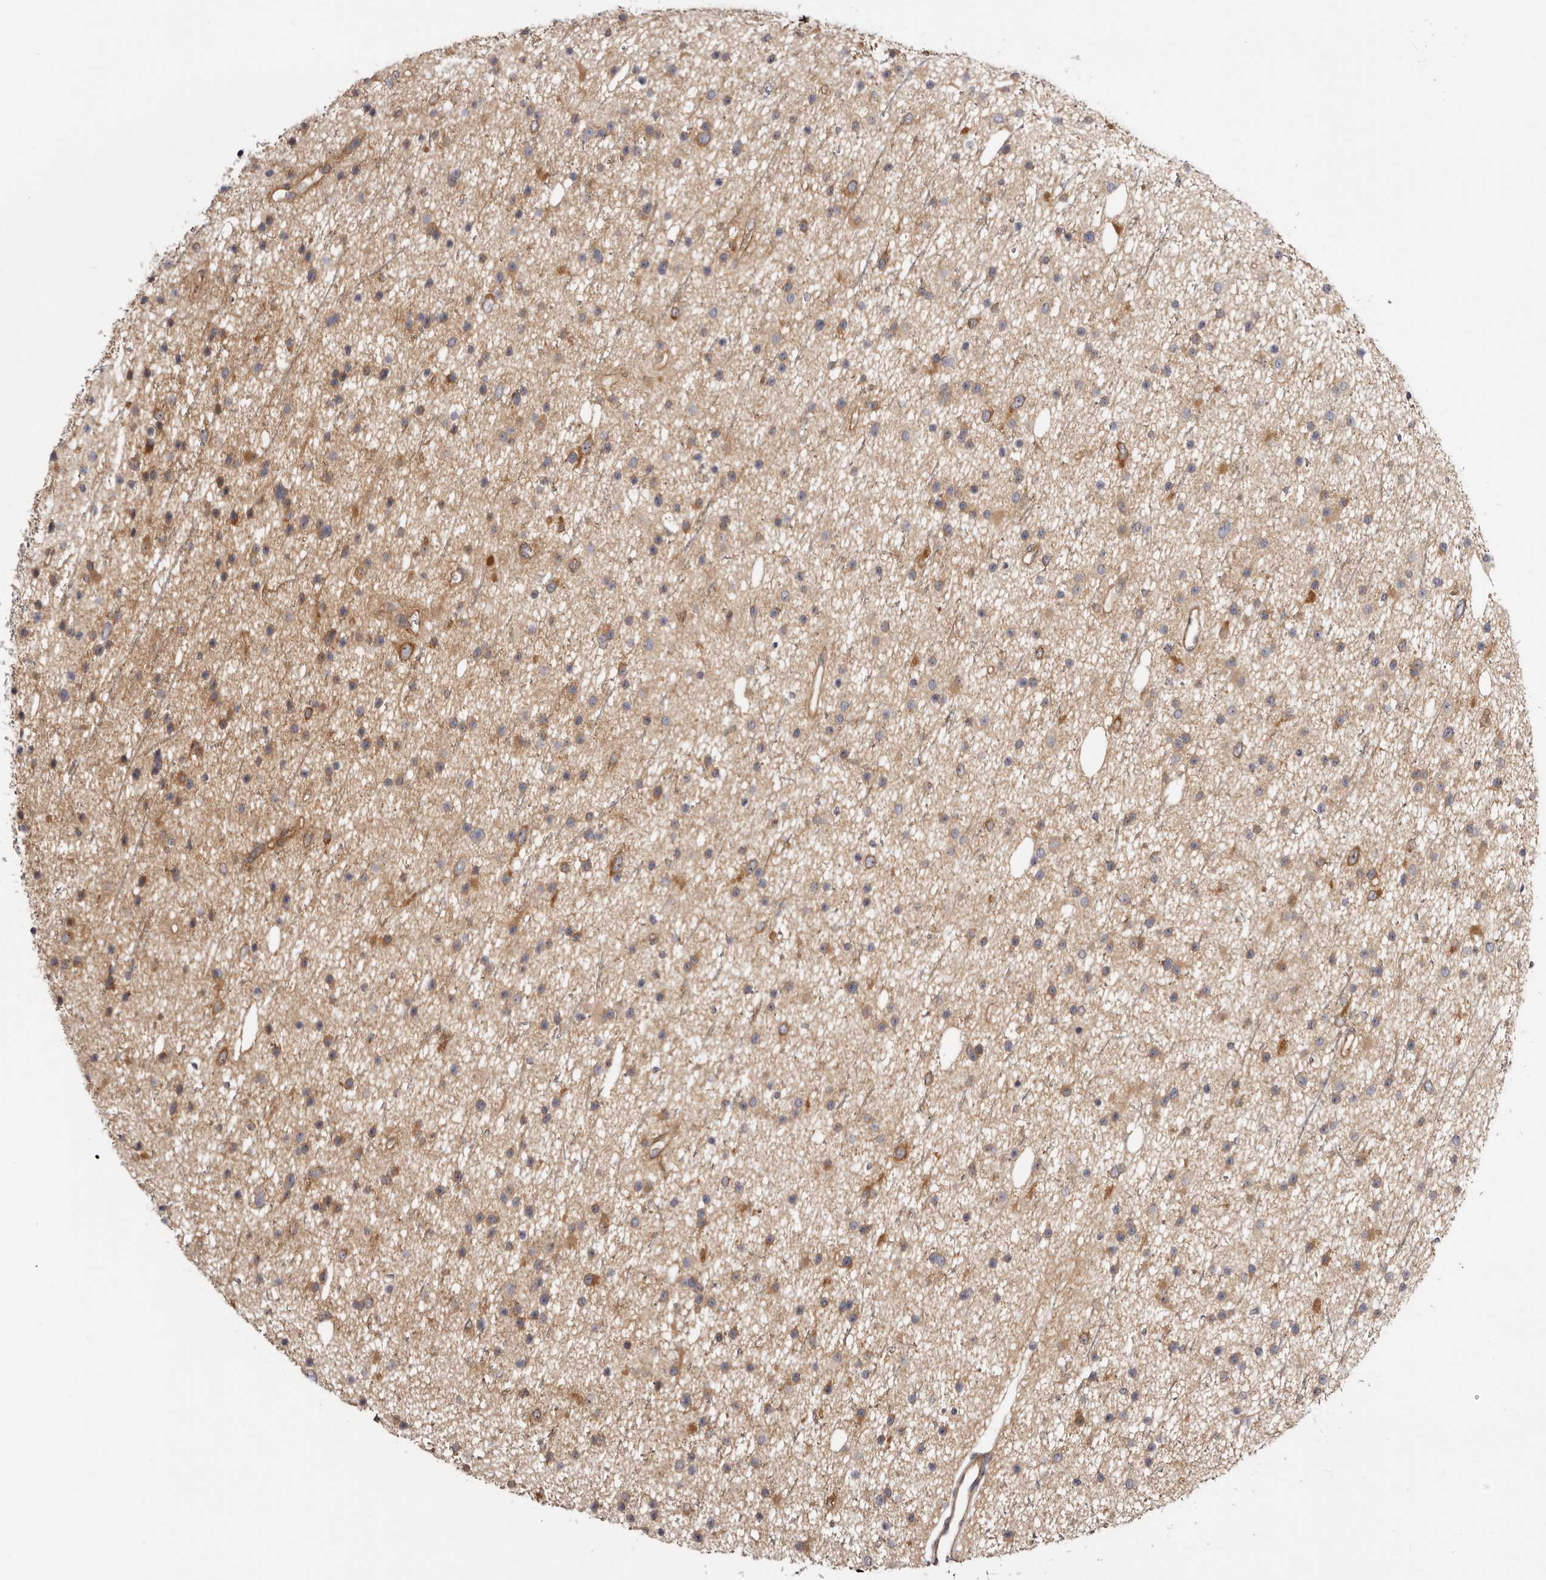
{"staining": {"intensity": "moderate", "quantity": "25%-75%", "location": "cytoplasmic/membranous"}, "tissue": "glioma", "cell_type": "Tumor cells", "image_type": "cancer", "snomed": [{"axis": "morphology", "description": "Glioma, malignant, Low grade"}, {"axis": "topography", "description": "Cerebral cortex"}], "caption": "Tumor cells display medium levels of moderate cytoplasmic/membranous positivity in approximately 25%-75% of cells in glioma.", "gene": "PANK4", "patient": {"sex": "female", "age": 39}}